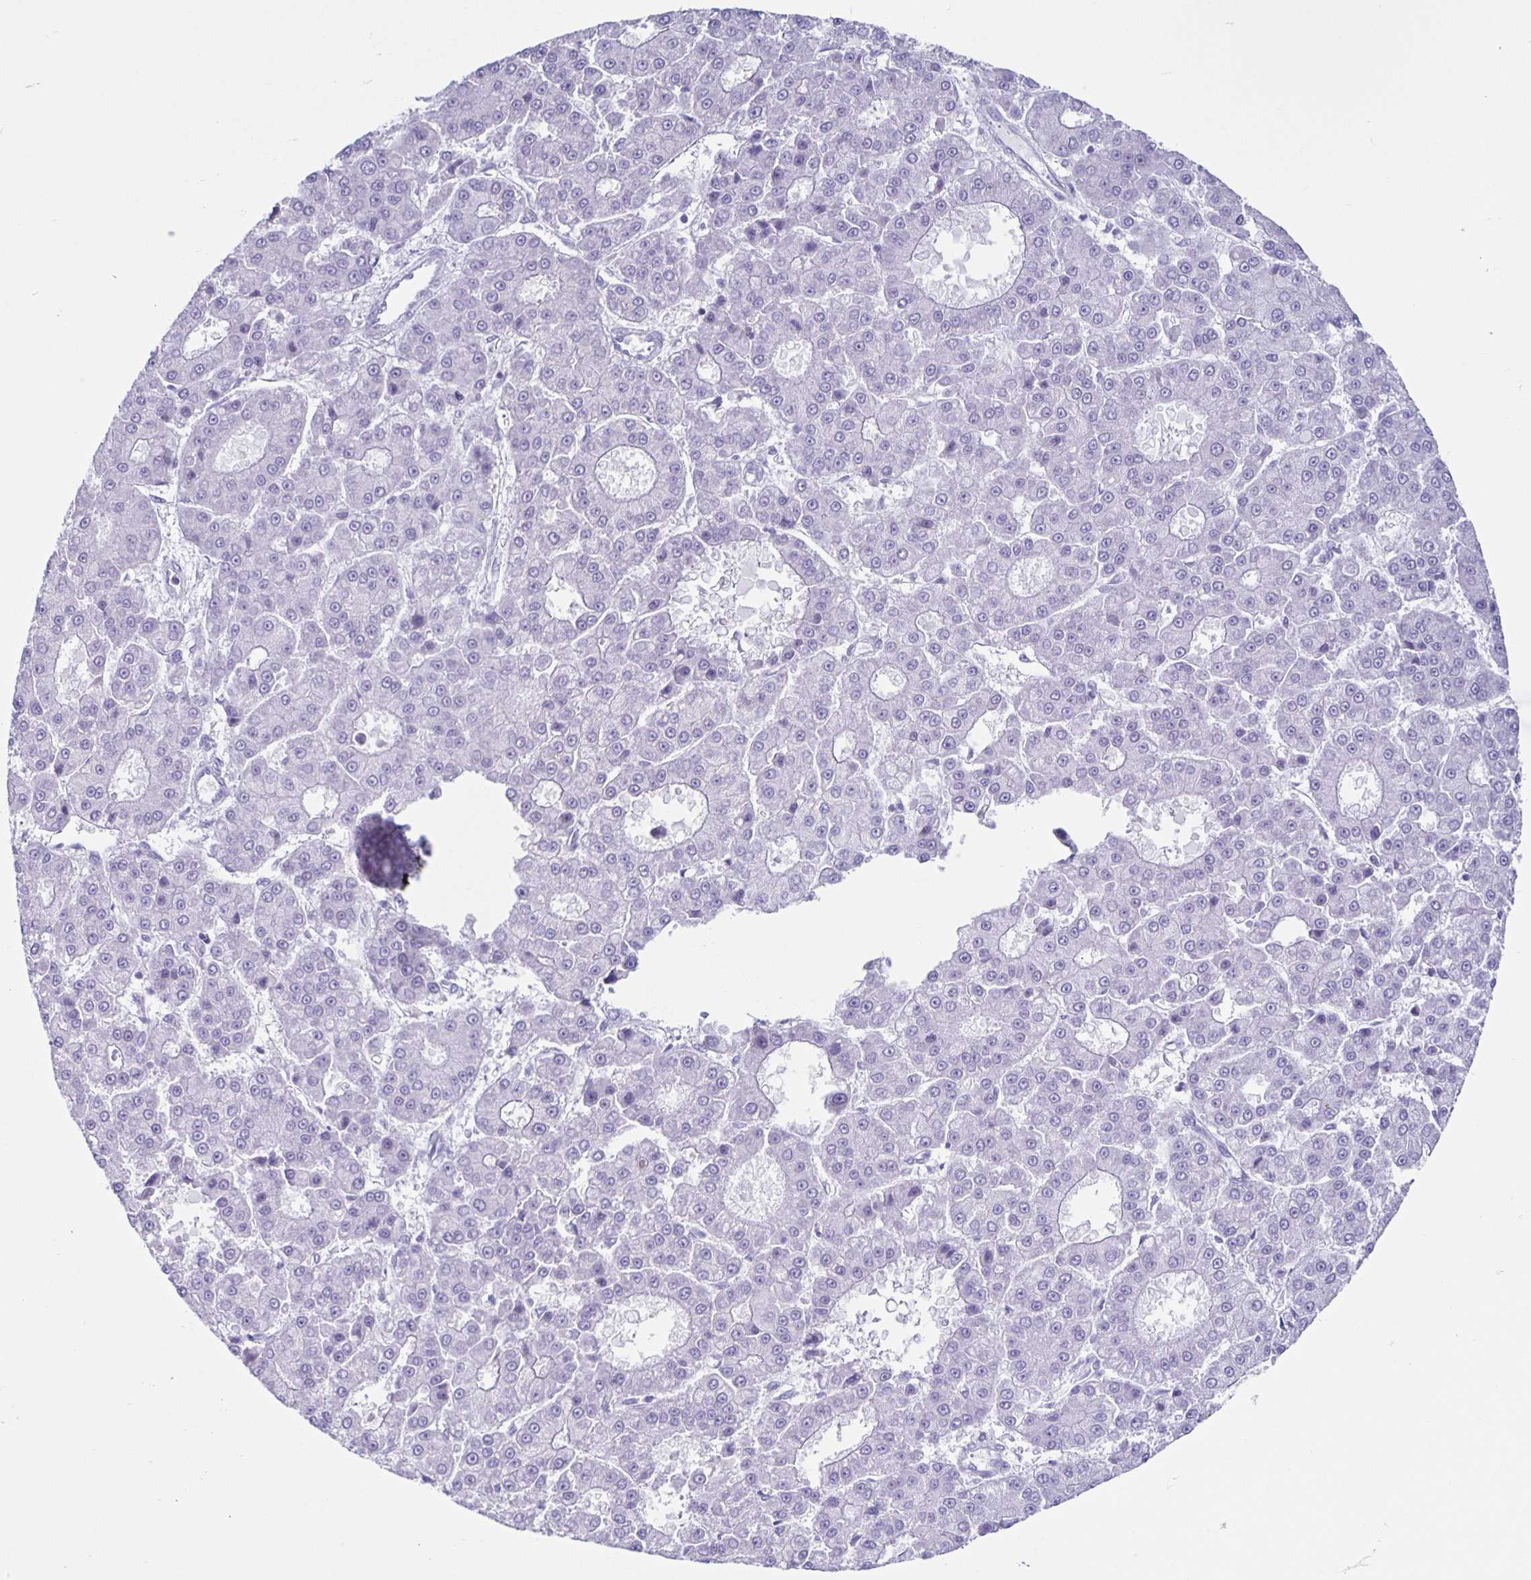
{"staining": {"intensity": "negative", "quantity": "none", "location": "none"}, "tissue": "liver cancer", "cell_type": "Tumor cells", "image_type": "cancer", "snomed": [{"axis": "morphology", "description": "Carcinoma, Hepatocellular, NOS"}, {"axis": "topography", "description": "Liver"}], "caption": "An immunohistochemistry (IHC) histopathology image of hepatocellular carcinoma (liver) is shown. There is no staining in tumor cells of hepatocellular carcinoma (liver).", "gene": "CT45A5", "patient": {"sex": "male", "age": 70}}